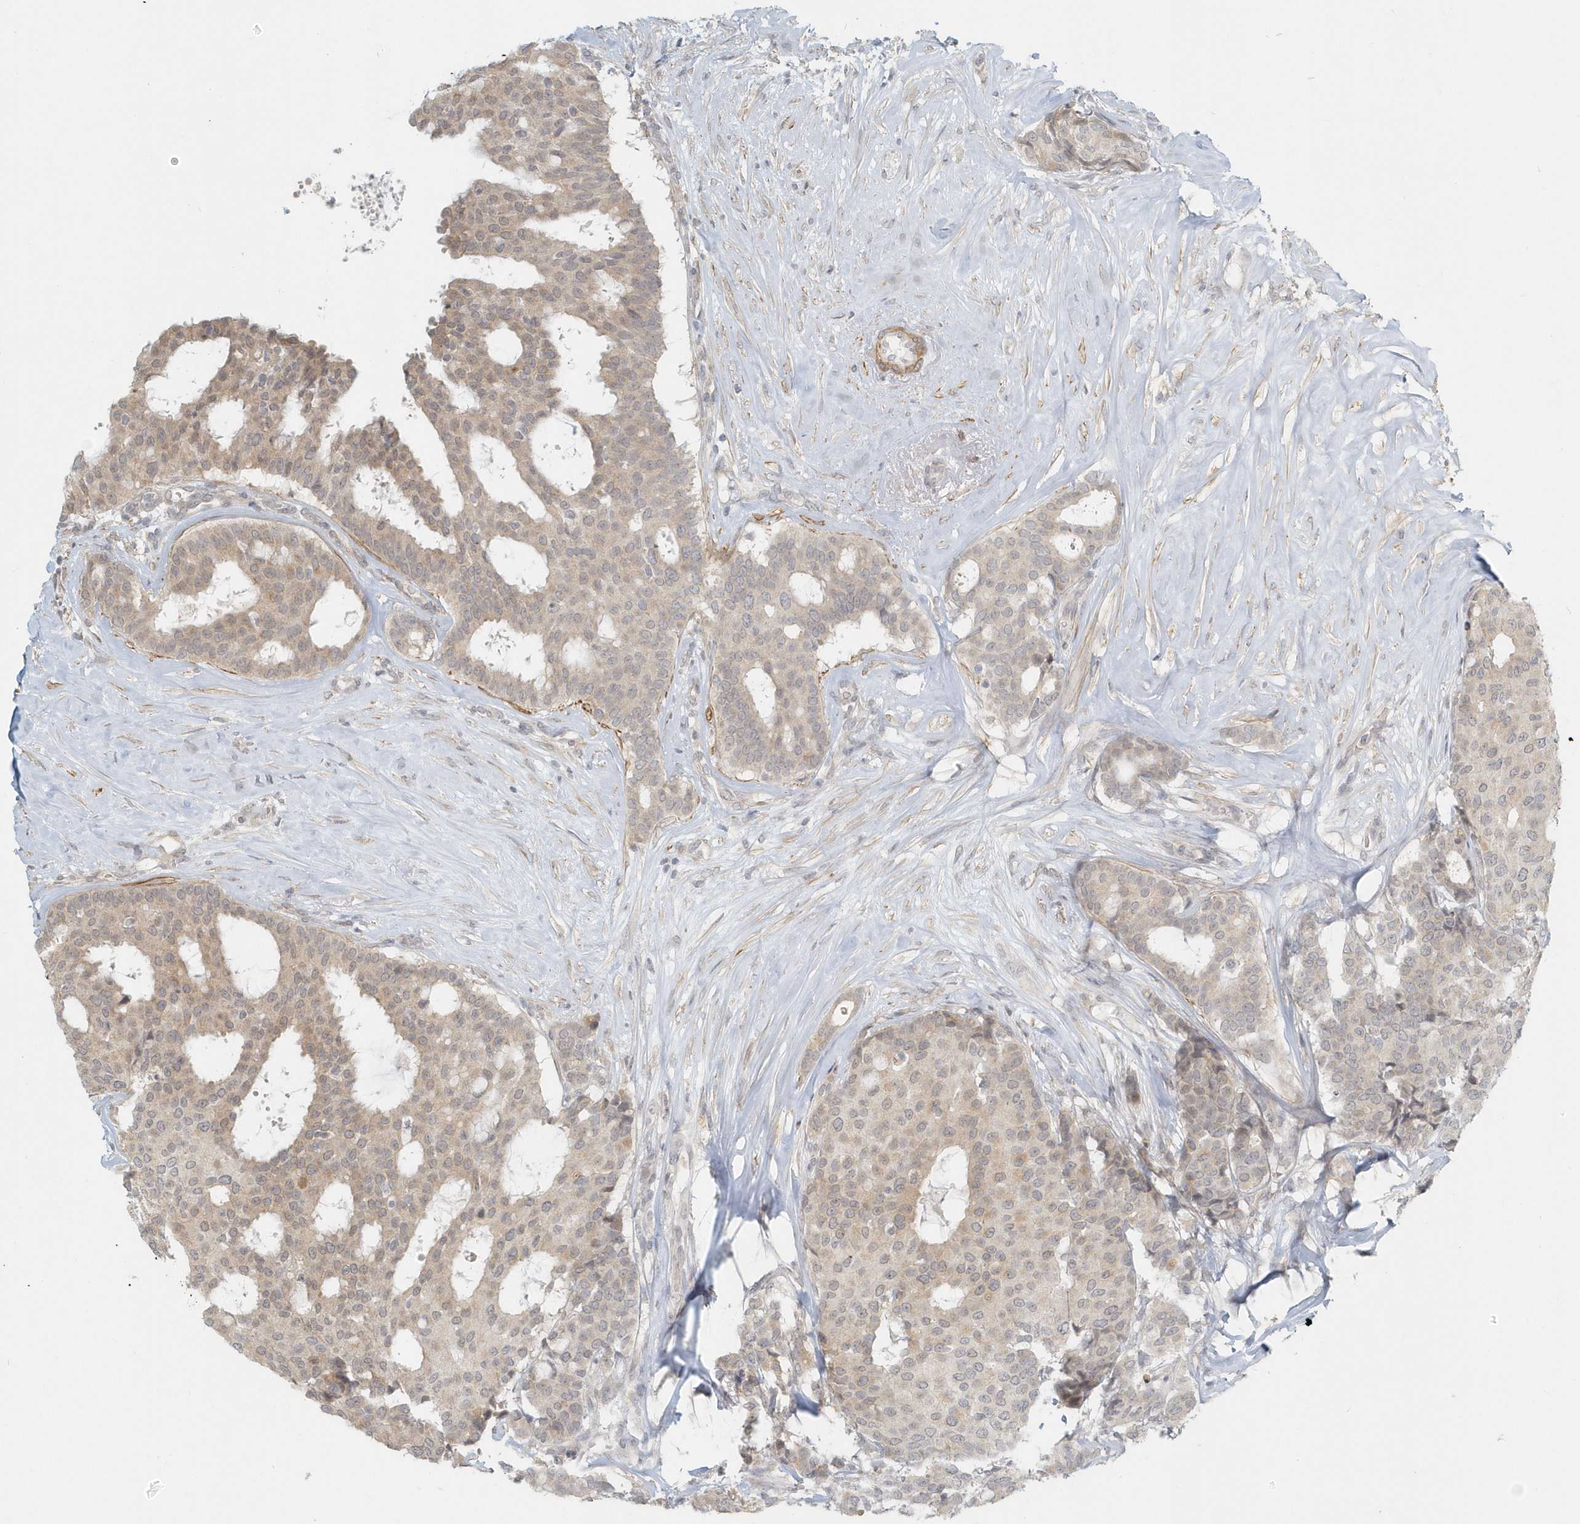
{"staining": {"intensity": "weak", "quantity": "<25%", "location": "cytoplasmic/membranous,nuclear"}, "tissue": "breast cancer", "cell_type": "Tumor cells", "image_type": "cancer", "snomed": [{"axis": "morphology", "description": "Duct carcinoma"}, {"axis": "topography", "description": "Breast"}], "caption": "A high-resolution image shows immunohistochemistry (IHC) staining of breast intraductal carcinoma, which exhibits no significant staining in tumor cells. Brightfield microscopy of IHC stained with DAB (brown) and hematoxylin (blue), captured at high magnification.", "gene": "NAPB", "patient": {"sex": "female", "age": 75}}